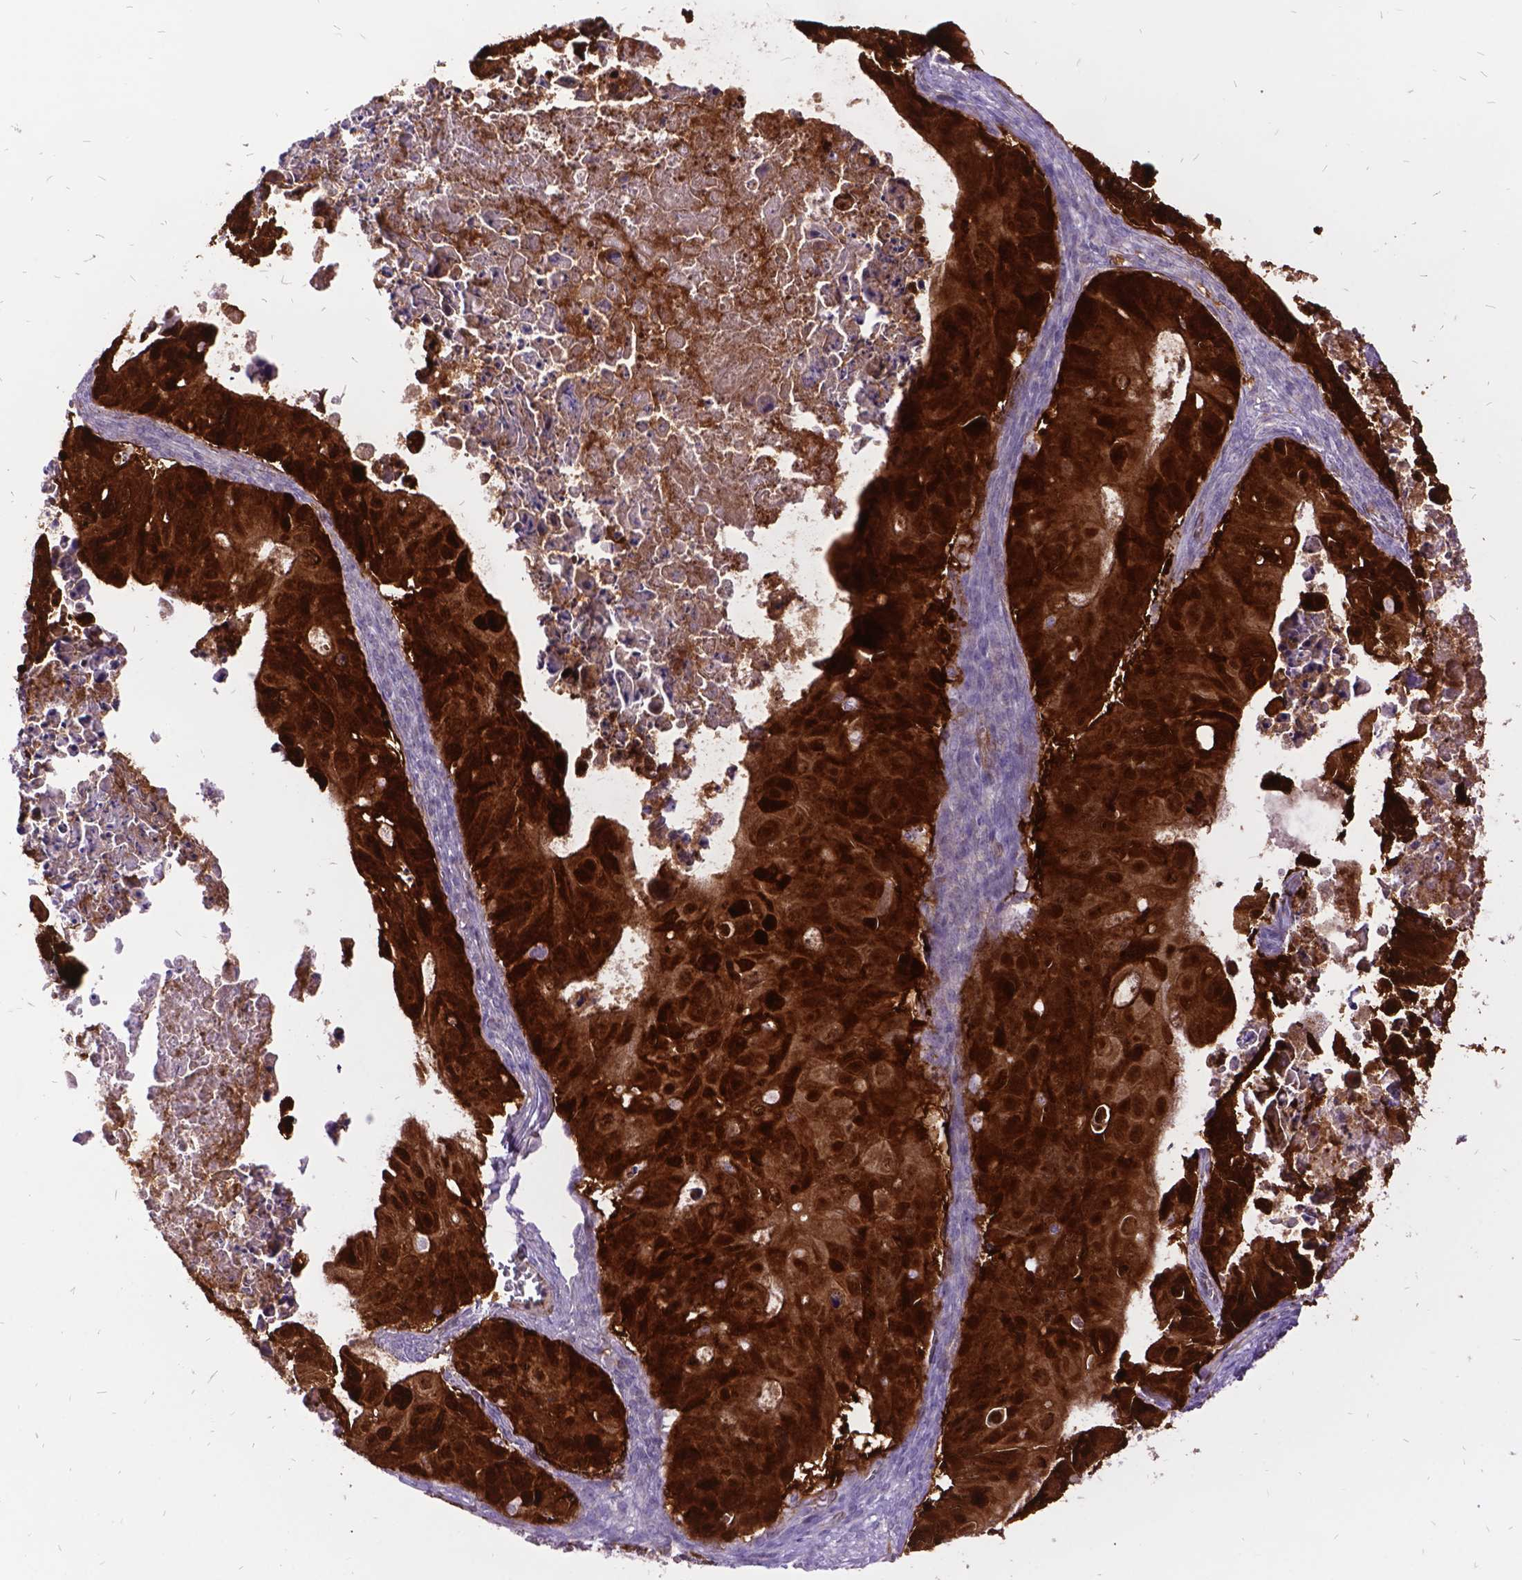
{"staining": {"intensity": "strong", "quantity": ">75%", "location": "cytoplasmic/membranous"}, "tissue": "ovarian cancer", "cell_type": "Tumor cells", "image_type": "cancer", "snomed": [{"axis": "morphology", "description": "Cystadenocarcinoma, mucinous, NOS"}, {"axis": "topography", "description": "Ovary"}], "caption": "Ovarian cancer tissue displays strong cytoplasmic/membranous positivity in about >75% of tumor cells The staining was performed using DAB (3,3'-diaminobenzidine), with brown indicating positive protein expression. Nuclei are stained blue with hematoxylin.", "gene": "GRB7", "patient": {"sex": "female", "age": 64}}